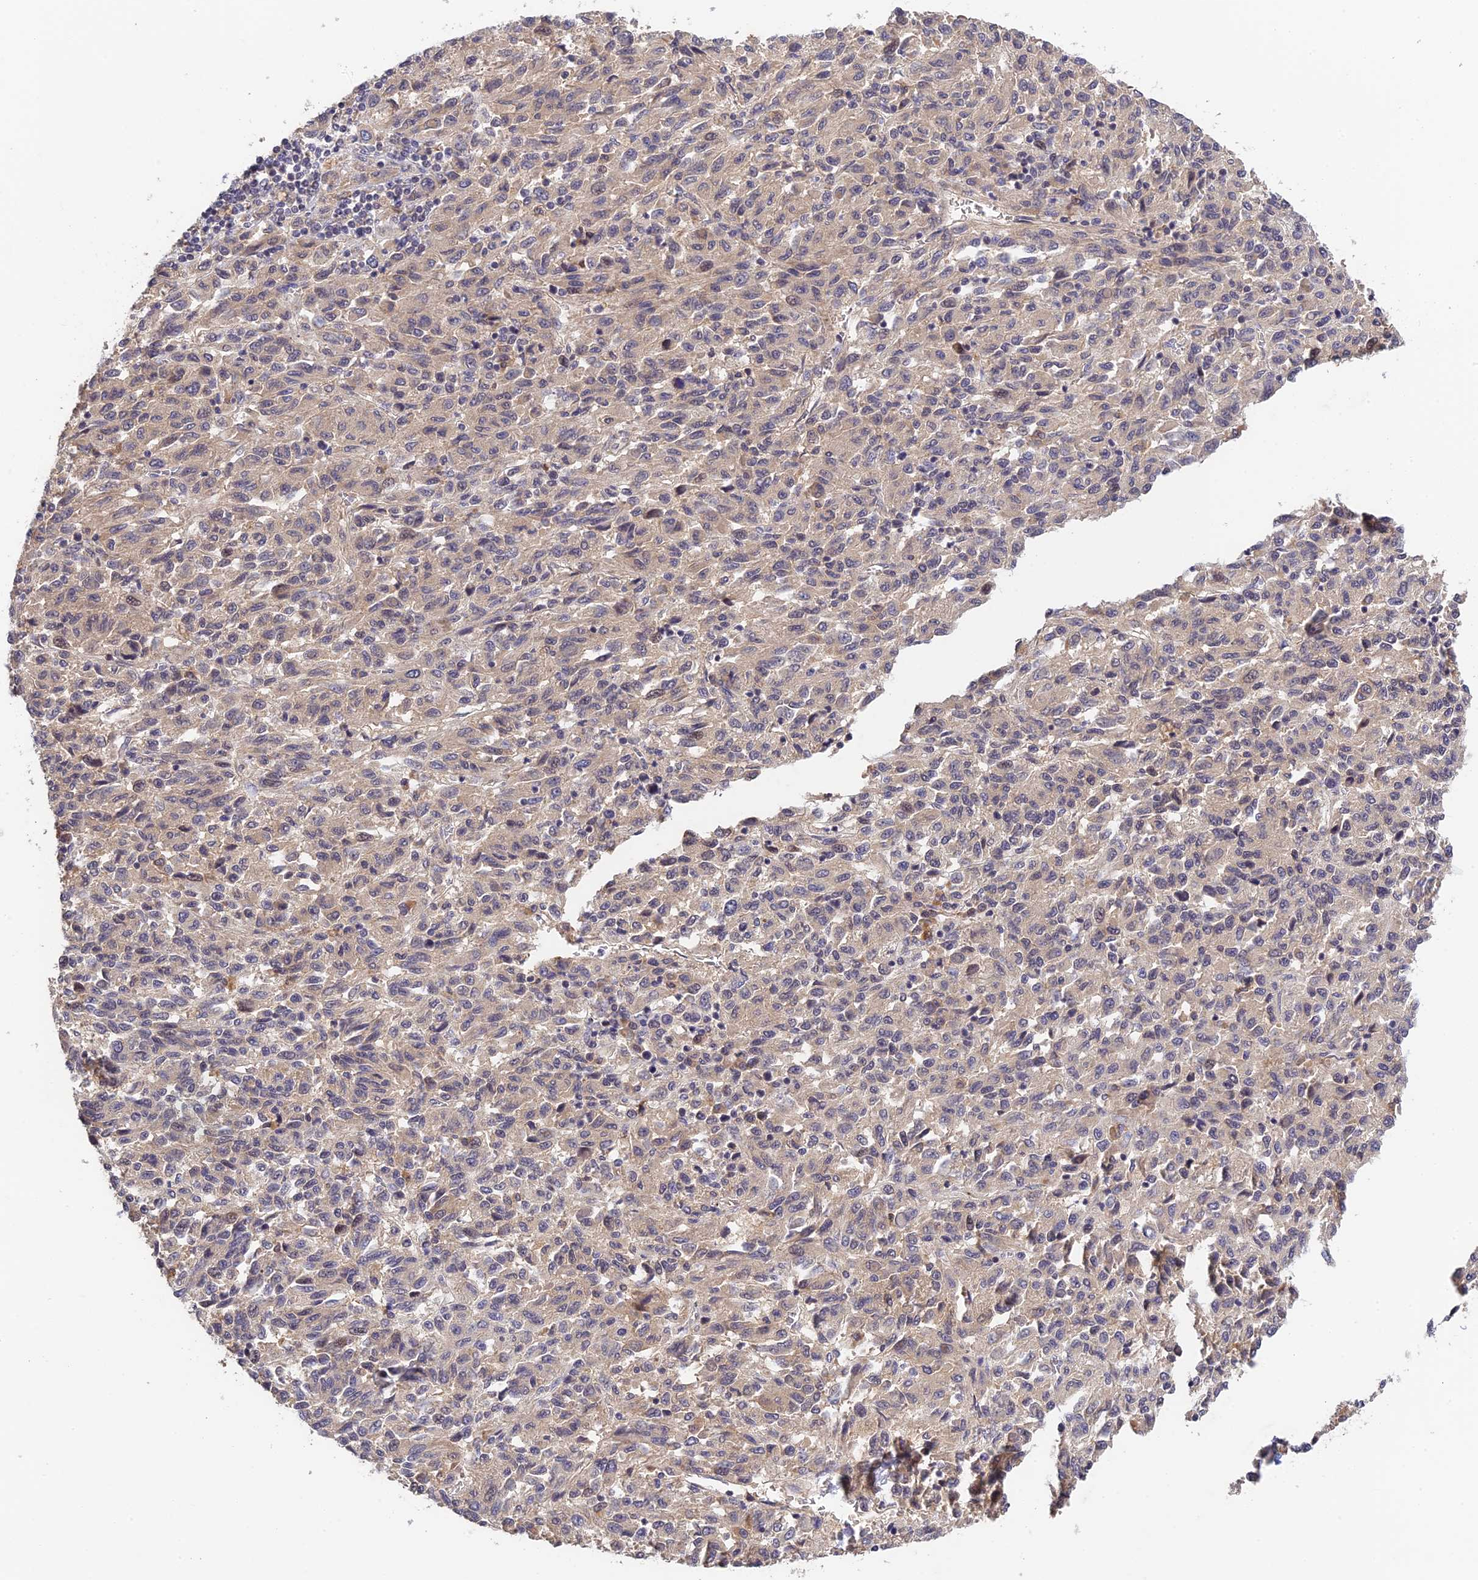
{"staining": {"intensity": "negative", "quantity": "none", "location": "none"}, "tissue": "melanoma", "cell_type": "Tumor cells", "image_type": "cancer", "snomed": [{"axis": "morphology", "description": "Malignant melanoma, Metastatic site"}, {"axis": "topography", "description": "Lung"}], "caption": "The IHC image has no significant expression in tumor cells of melanoma tissue.", "gene": "CWH43", "patient": {"sex": "male", "age": 64}}